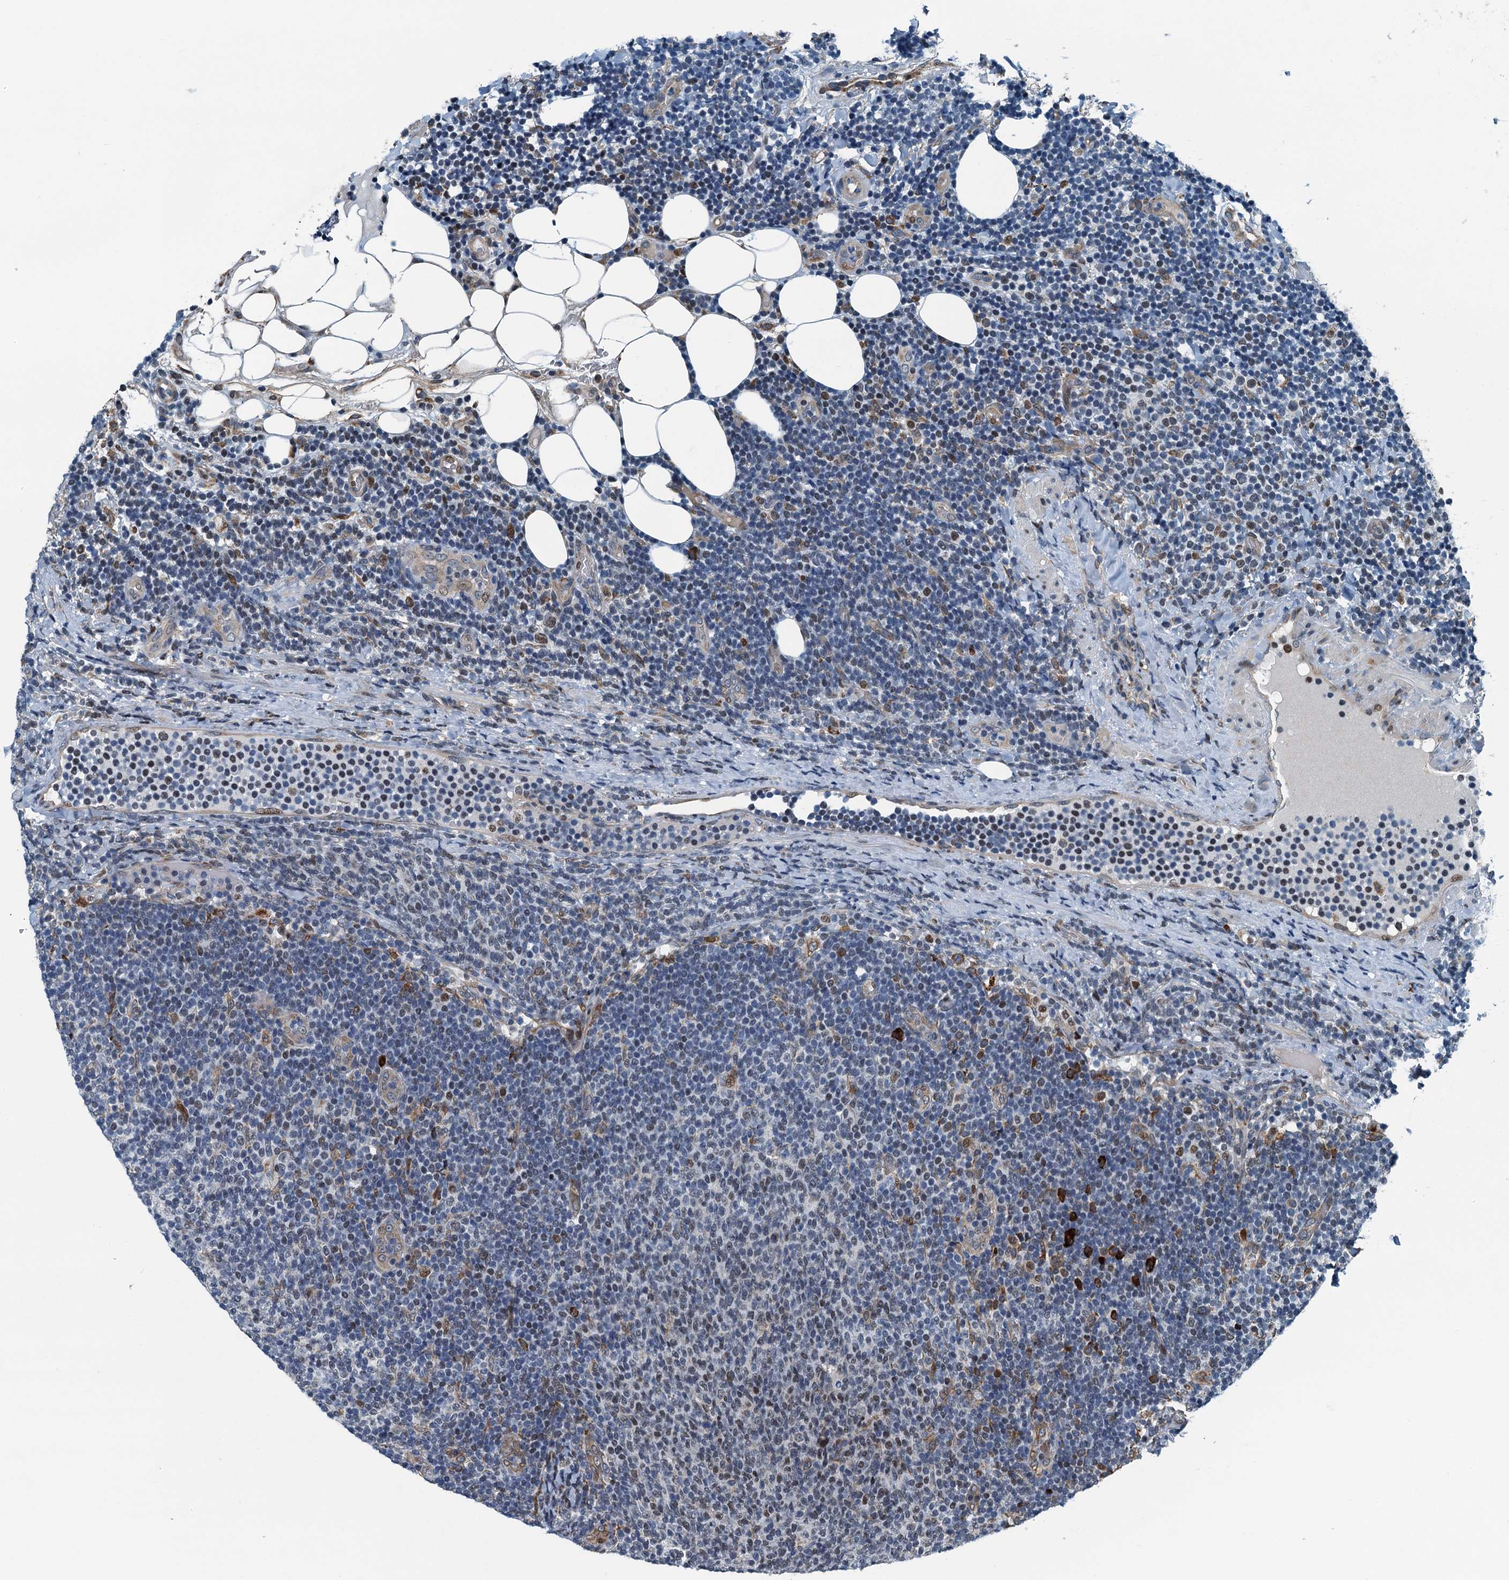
{"staining": {"intensity": "negative", "quantity": "none", "location": "none"}, "tissue": "lymphoma", "cell_type": "Tumor cells", "image_type": "cancer", "snomed": [{"axis": "morphology", "description": "Malignant lymphoma, non-Hodgkin's type, Low grade"}, {"axis": "topography", "description": "Lymph node"}], "caption": "Immunohistochemistry (IHC) micrograph of lymphoma stained for a protein (brown), which exhibits no positivity in tumor cells.", "gene": "TAMALIN", "patient": {"sex": "male", "age": 66}}